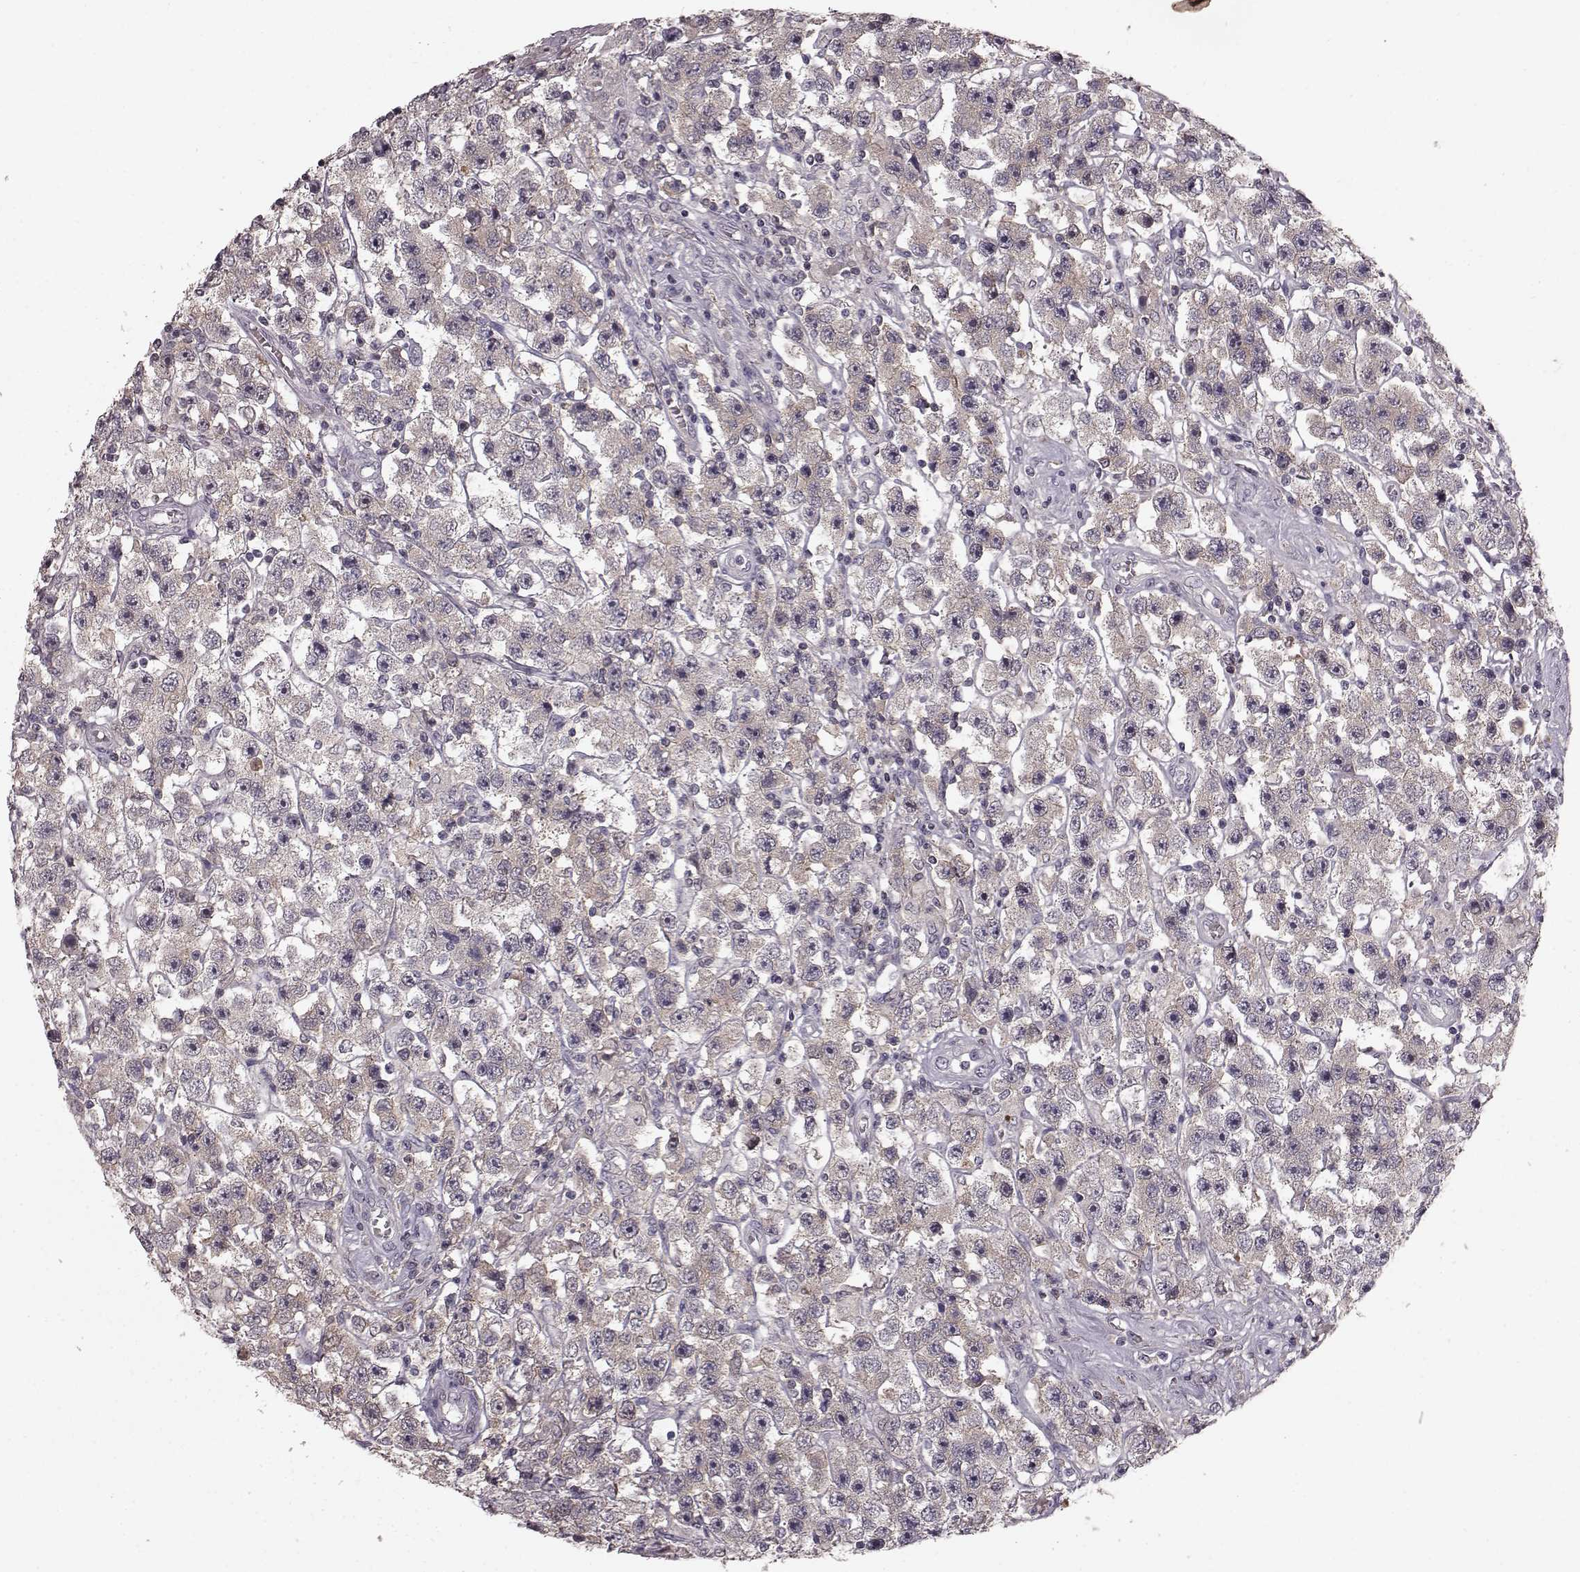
{"staining": {"intensity": "negative", "quantity": "none", "location": "none"}, "tissue": "testis cancer", "cell_type": "Tumor cells", "image_type": "cancer", "snomed": [{"axis": "morphology", "description": "Seminoma, NOS"}, {"axis": "topography", "description": "Testis"}], "caption": "Immunohistochemical staining of testis cancer (seminoma) displays no significant expression in tumor cells.", "gene": "SLC22A18", "patient": {"sex": "male", "age": 45}}